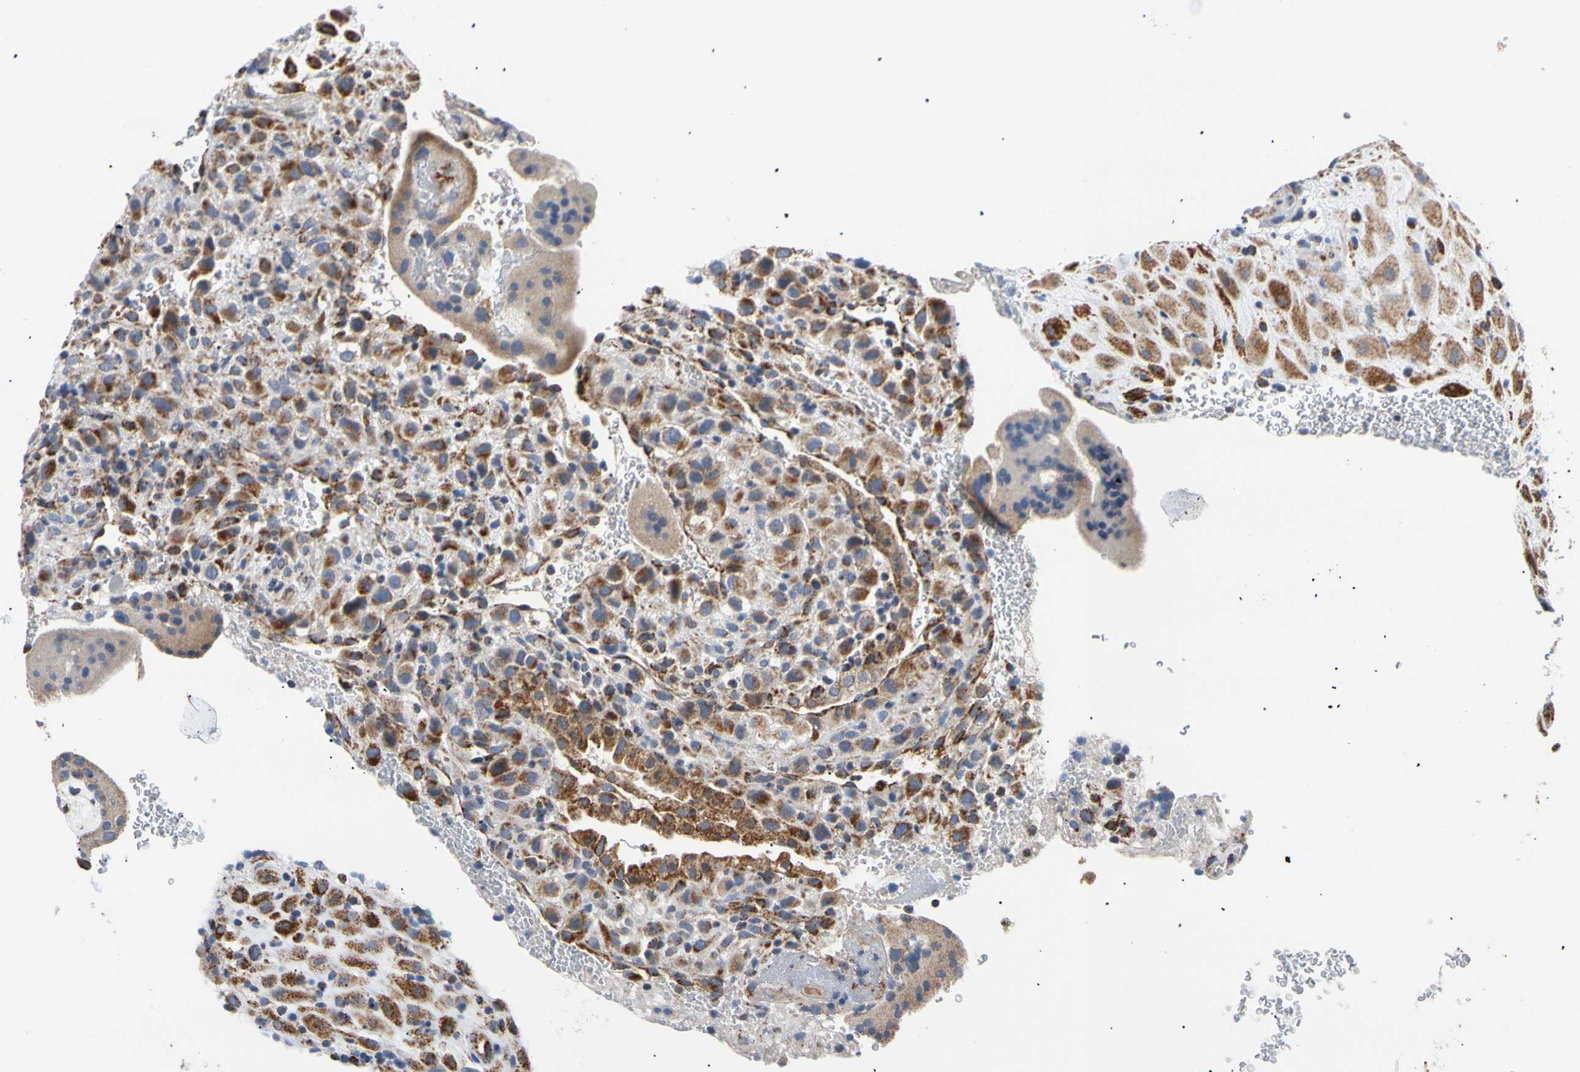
{"staining": {"intensity": "strong", "quantity": ">75%", "location": "cytoplasmic/membranous"}, "tissue": "placenta", "cell_type": "Decidual cells", "image_type": "normal", "snomed": [{"axis": "morphology", "description": "Normal tissue, NOS"}, {"axis": "topography", "description": "Placenta"}], "caption": "Immunohistochemistry (IHC) staining of normal placenta, which exhibits high levels of strong cytoplasmic/membranous positivity in approximately >75% of decidual cells indicating strong cytoplasmic/membranous protein positivity. The staining was performed using DAB (3,3'-diaminobenzidine) (brown) for protein detection and nuclei were counterstained in hematoxylin (blue).", "gene": "ACAT1", "patient": {"sex": "female", "age": 19}}